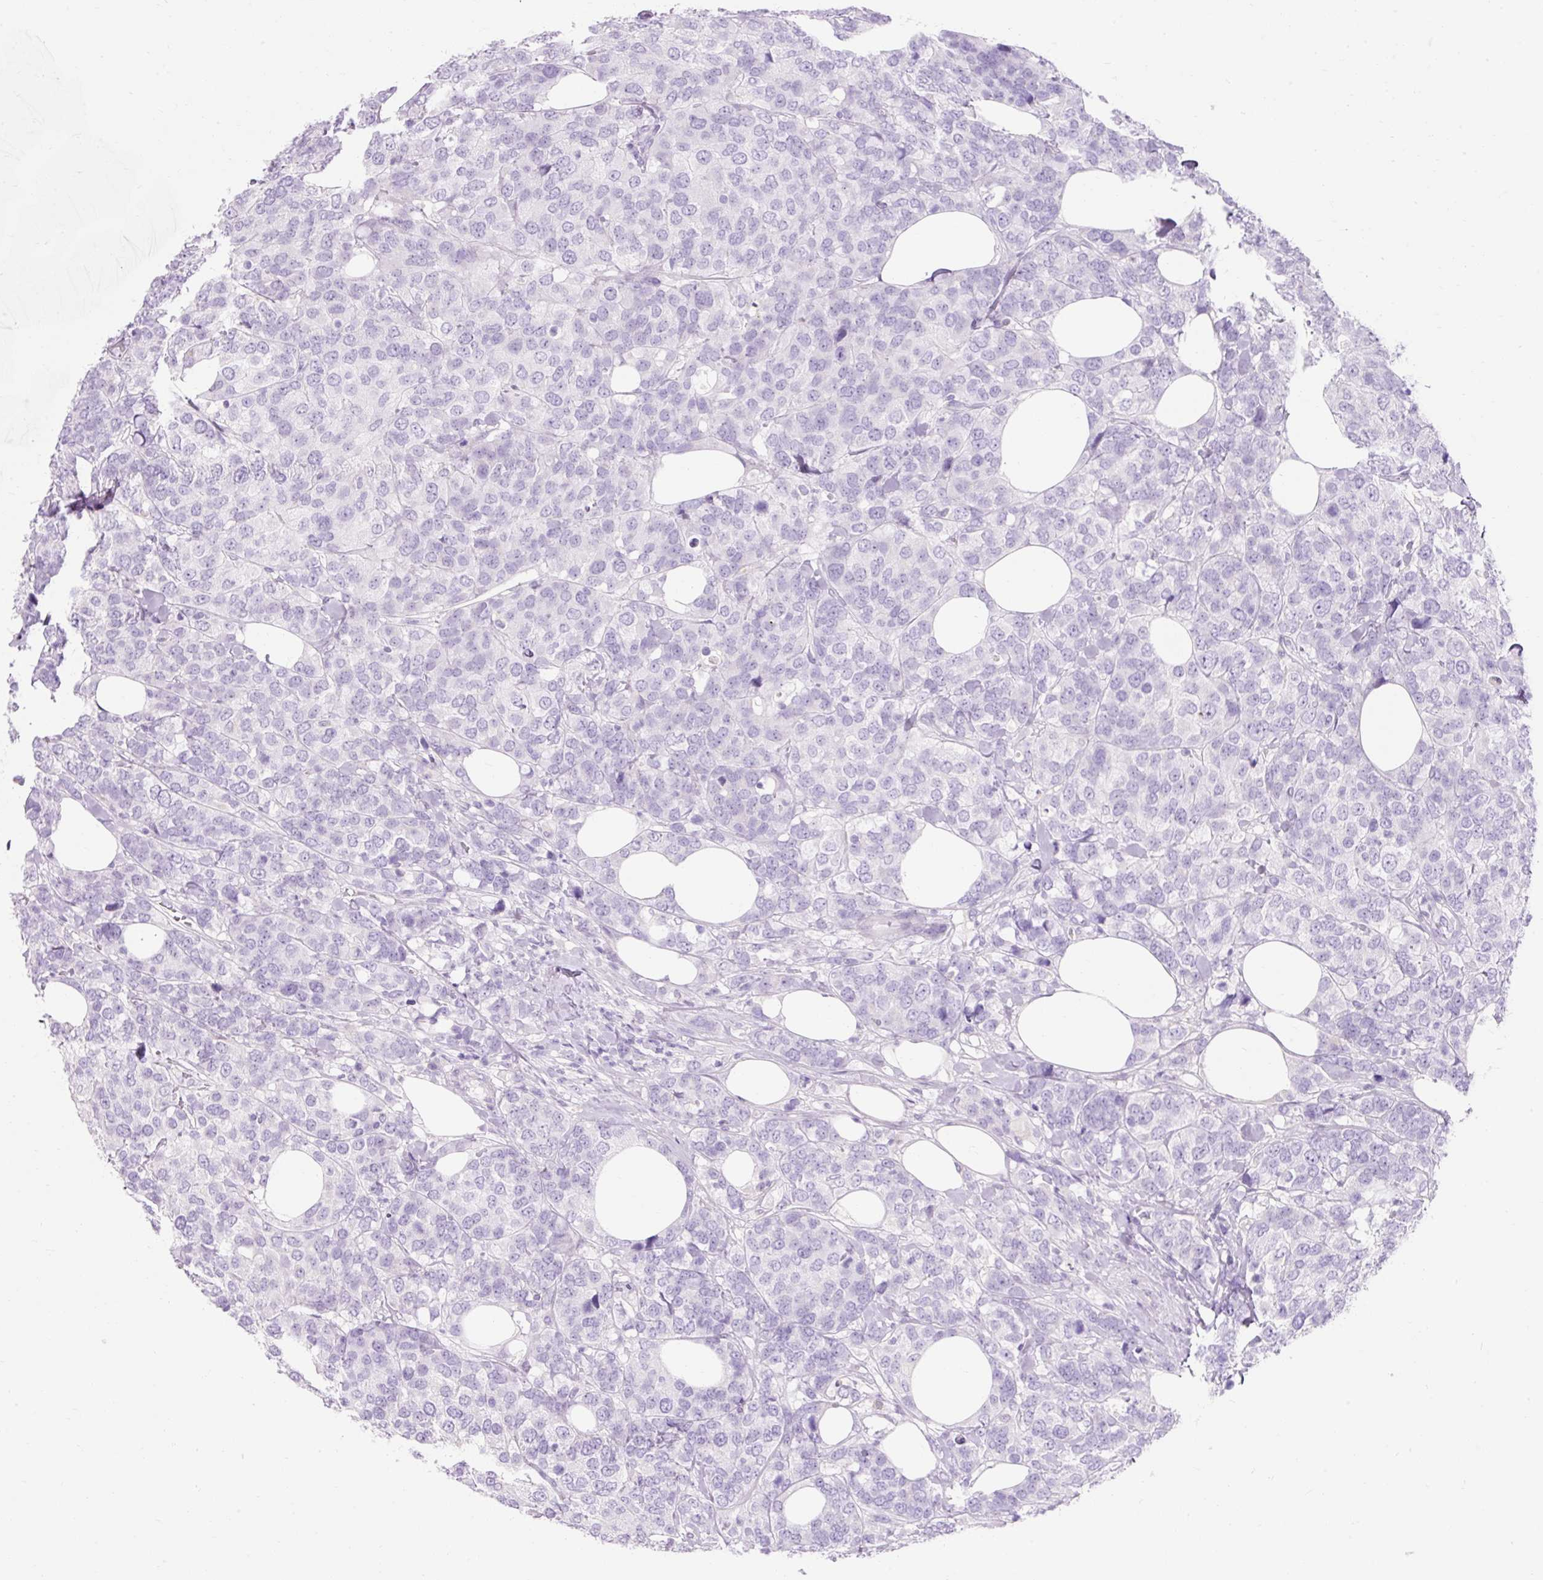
{"staining": {"intensity": "negative", "quantity": "none", "location": "none"}, "tissue": "breast cancer", "cell_type": "Tumor cells", "image_type": "cancer", "snomed": [{"axis": "morphology", "description": "Lobular carcinoma"}, {"axis": "topography", "description": "Breast"}], "caption": "Immunohistochemical staining of breast cancer displays no significant expression in tumor cells.", "gene": "TMEM213", "patient": {"sex": "female", "age": 59}}